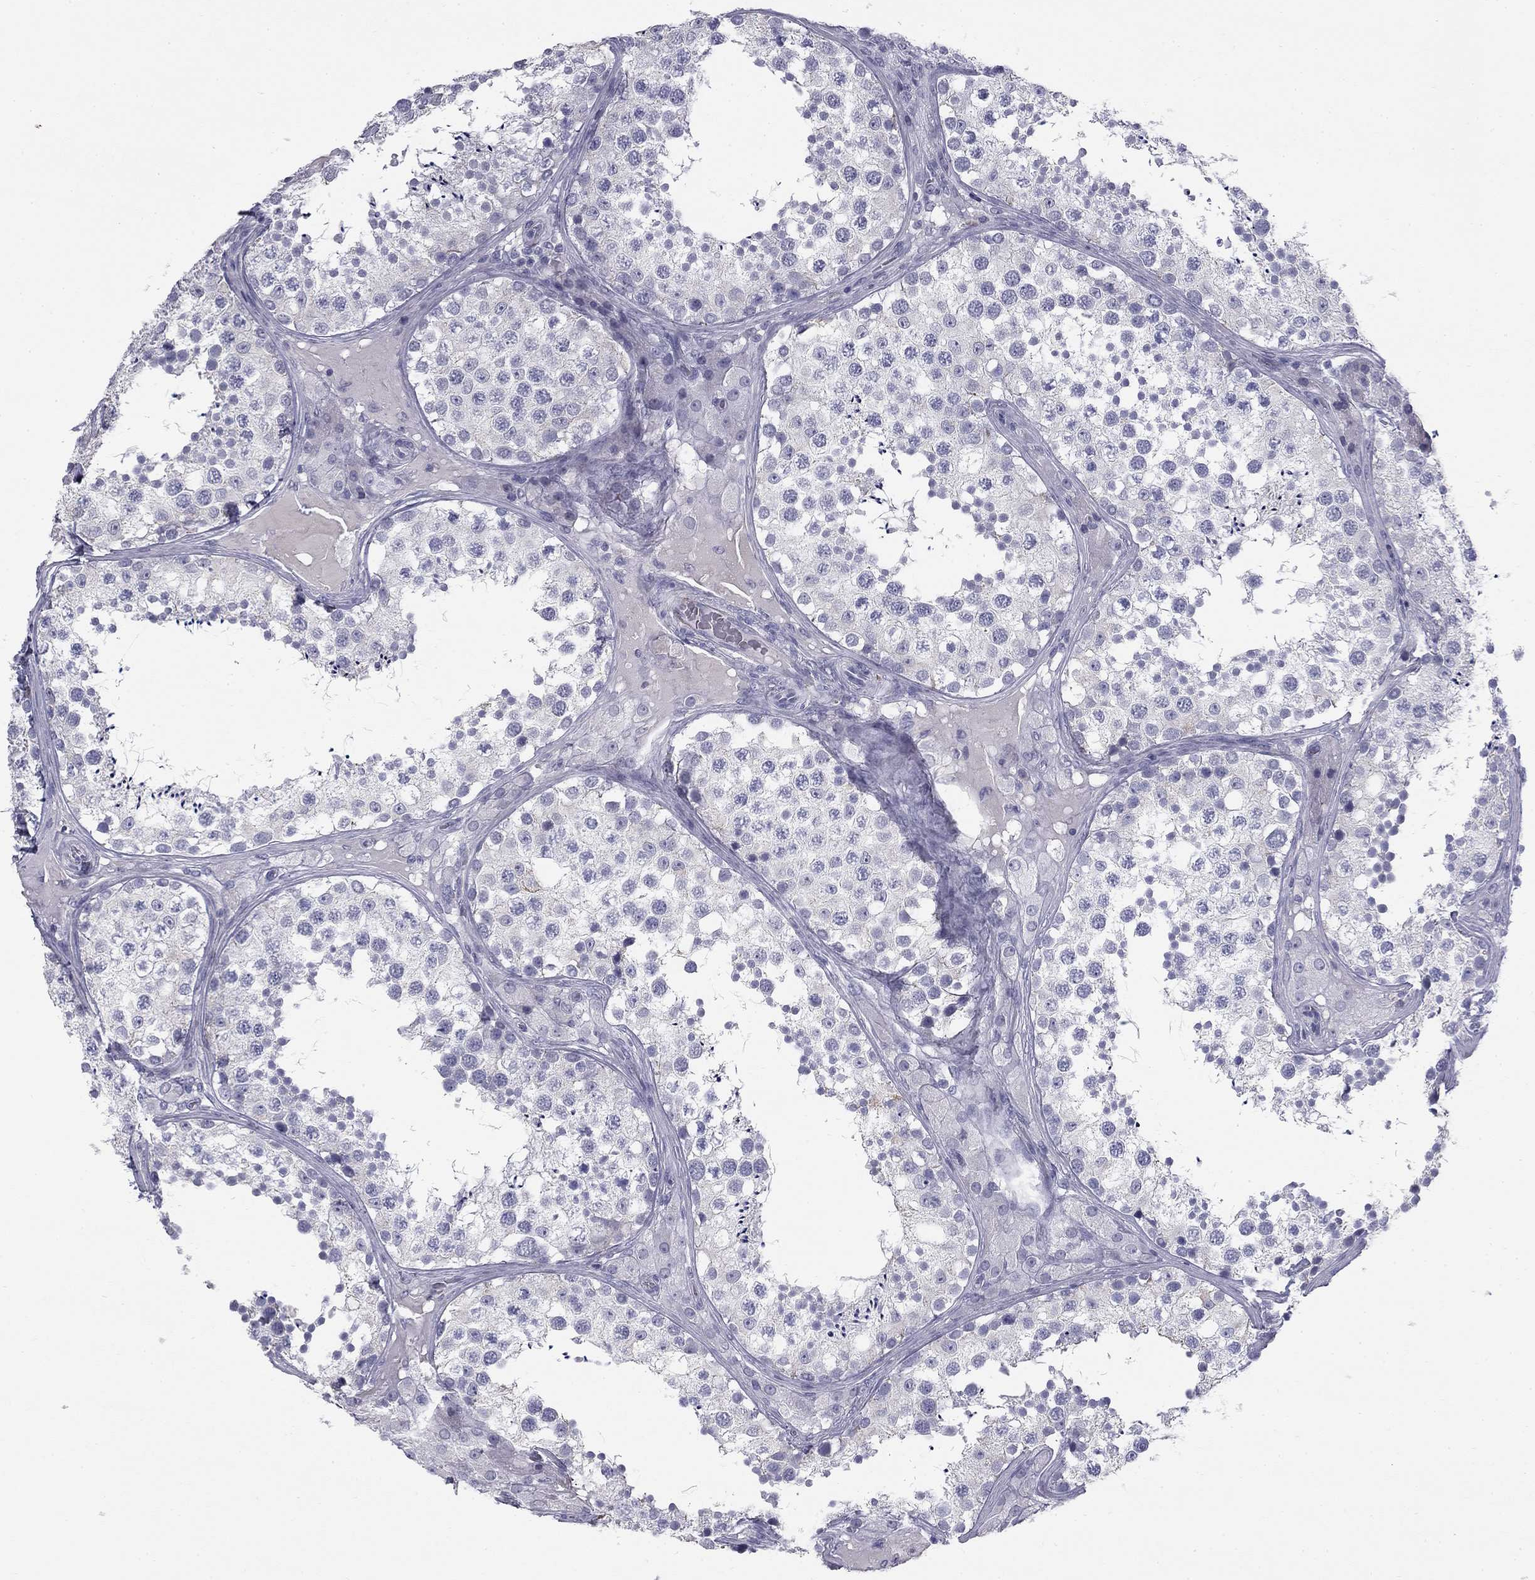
{"staining": {"intensity": "negative", "quantity": "none", "location": "none"}, "tissue": "testis", "cell_type": "Cells in seminiferous ducts", "image_type": "normal", "snomed": [{"axis": "morphology", "description": "Normal tissue, NOS"}, {"axis": "topography", "description": "Testis"}], "caption": "This is an immunohistochemistry micrograph of benign human testis. There is no positivity in cells in seminiferous ducts.", "gene": "TFAP2B", "patient": {"sex": "male", "age": 34}}